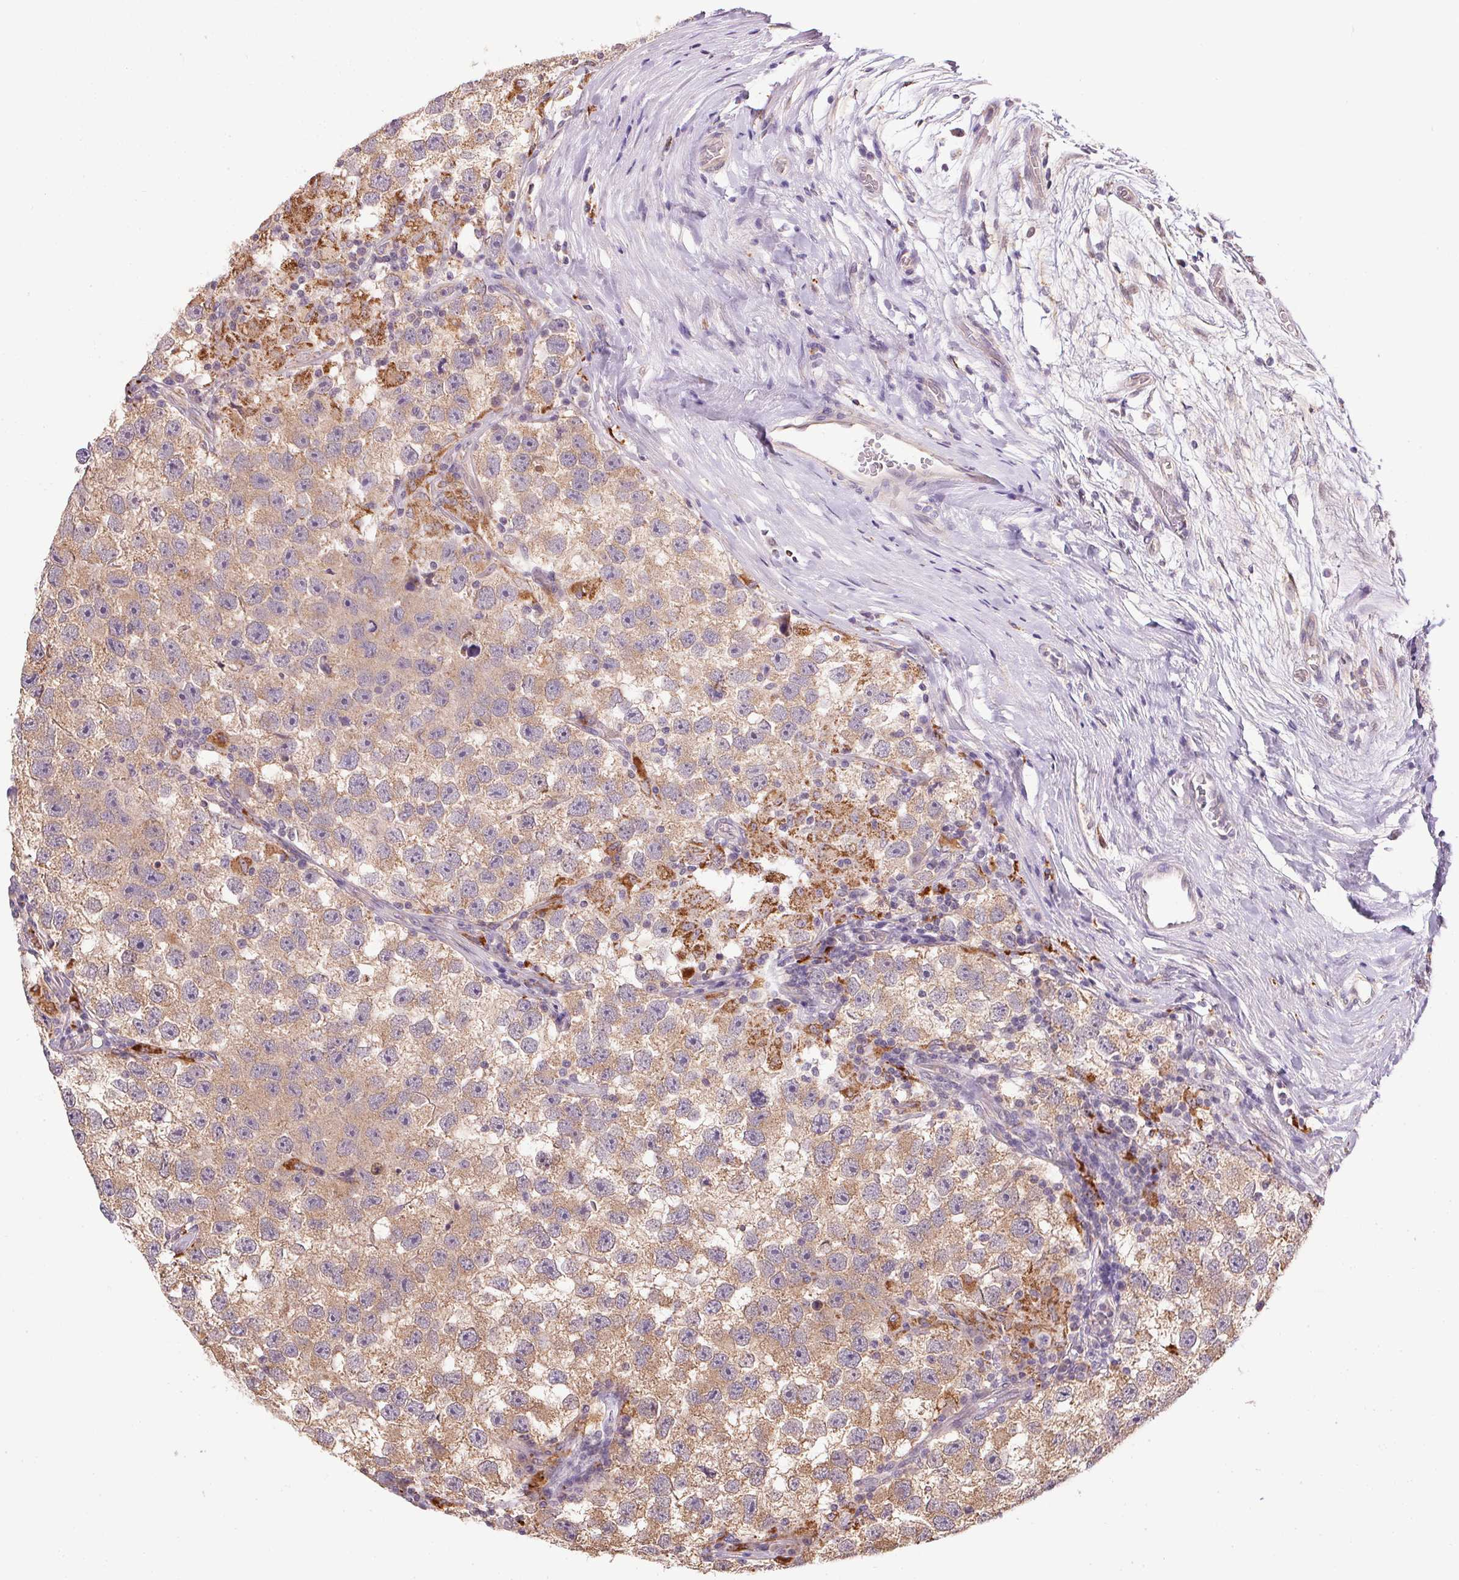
{"staining": {"intensity": "moderate", "quantity": ">75%", "location": "cytoplasmic/membranous"}, "tissue": "testis cancer", "cell_type": "Tumor cells", "image_type": "cancer", "snomed": [{"axis": "morphology", "description": "Seminoma, NOS"}, {"axis": "topography", "description": "Testis"}], "caption": "Testis cancer (seminoma) tissue demonstrates moderate cytoplasmic/membranous staining in about >75% of tumor cells", "gene": "ADH5", "patient": {"sex": "male", "age": 26}}